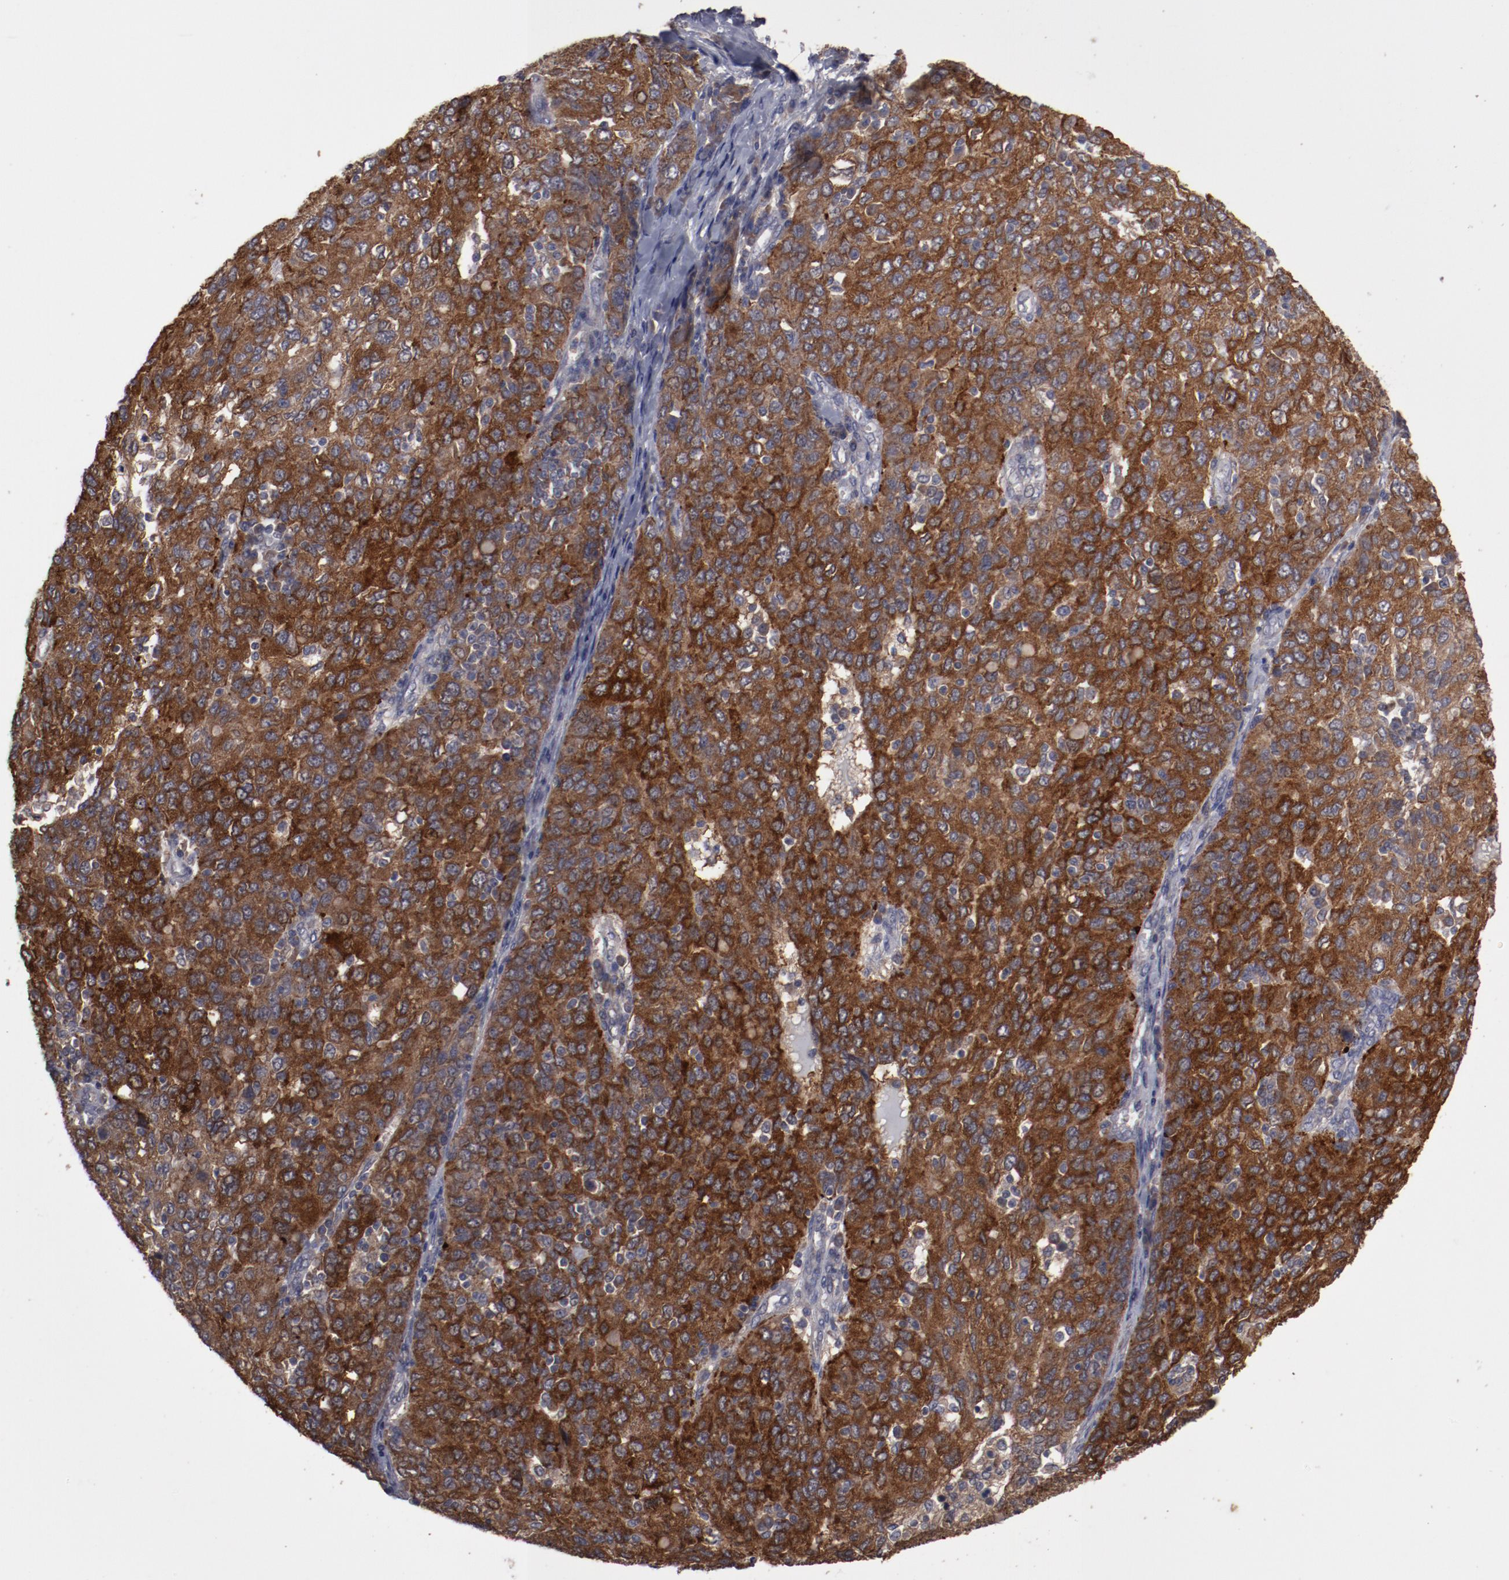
{"staining": {"intensity": "strong", "quantity": ">75%", "location": "cytoplasmic/membranous"}, "tissue": "ovarian cancer", "cell_type": "Tumor cells", "image_type": "cancer", "snomed": [{"axis": "morphology", "description": "Carcinoma, endometroid"}, {"axis": "topography", "description": "Ovary"}], "caption": "Strong cytoplasmic/membranous staining for a protein is seen in approximately >75% of tumor cells of ovarian cancer (endometroid carcinoma) using immunohistochemistry (IHC).", "gene": "LRRC75B", "patient": {"sex": "female", "age": 50}}